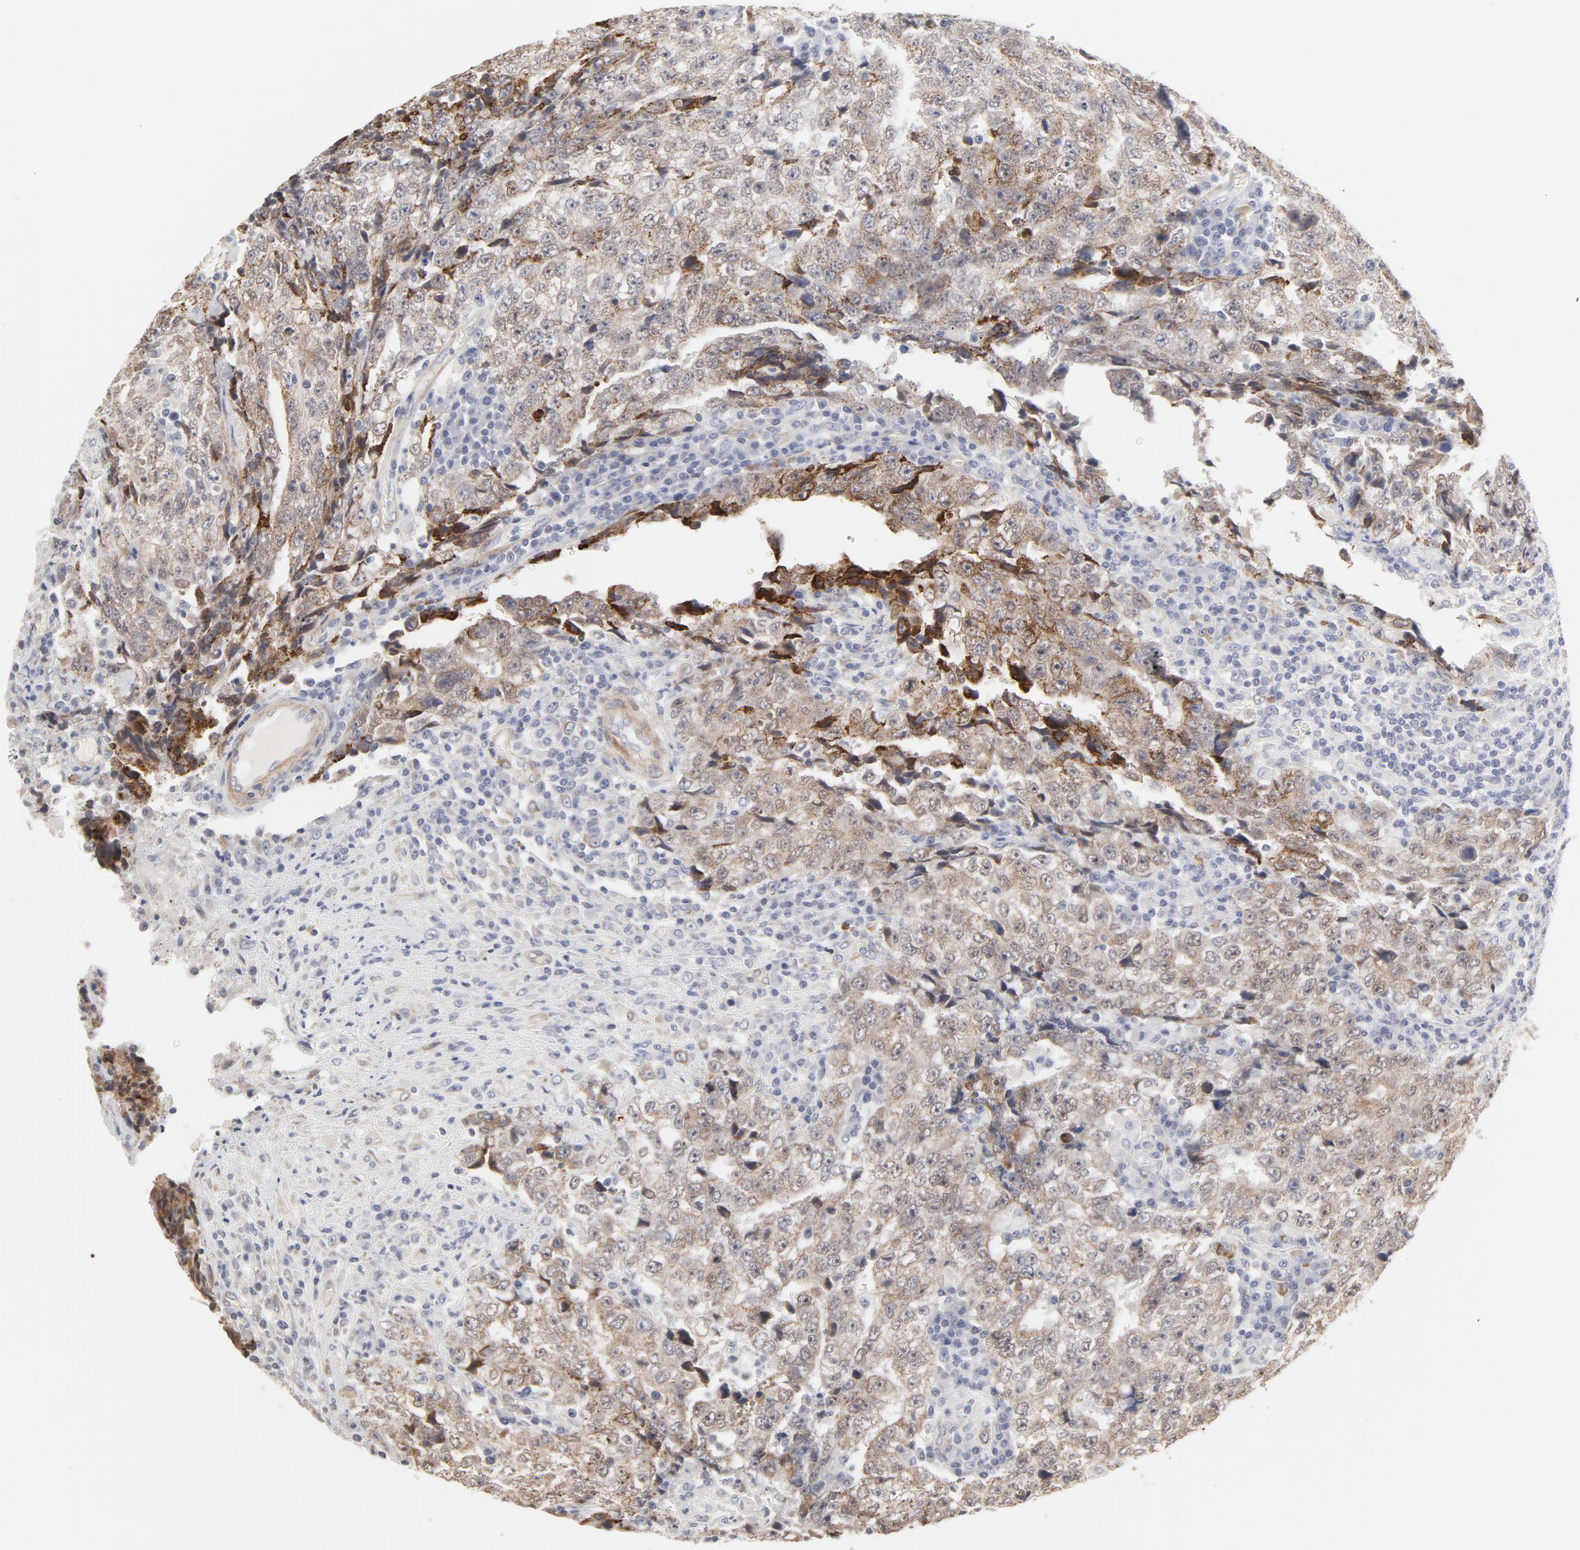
{"staining": {"intensity": "weak", "quantity": ">75%", "location": "cytoplasmic/membranous"}, "tissue": "testis cancer", "cell_type": "Tumor cells", "image_type": "cancer", "snomed": [{"axis": "morphology", "description": "Necrosis, NOS"}, {"axis": "morphology", "description": "Carcinoma, Embryonal, NOS"}, {"axis": "topography", "description": "Testis"}], "caption": "Immunohistochemical staining of testis cancer displays low levels of weak cytoplasmic/membranous staining in approximately >75% of tumor cells.", "gene": "MAGED4", "patient": {"sex": "male", "age": 19}}